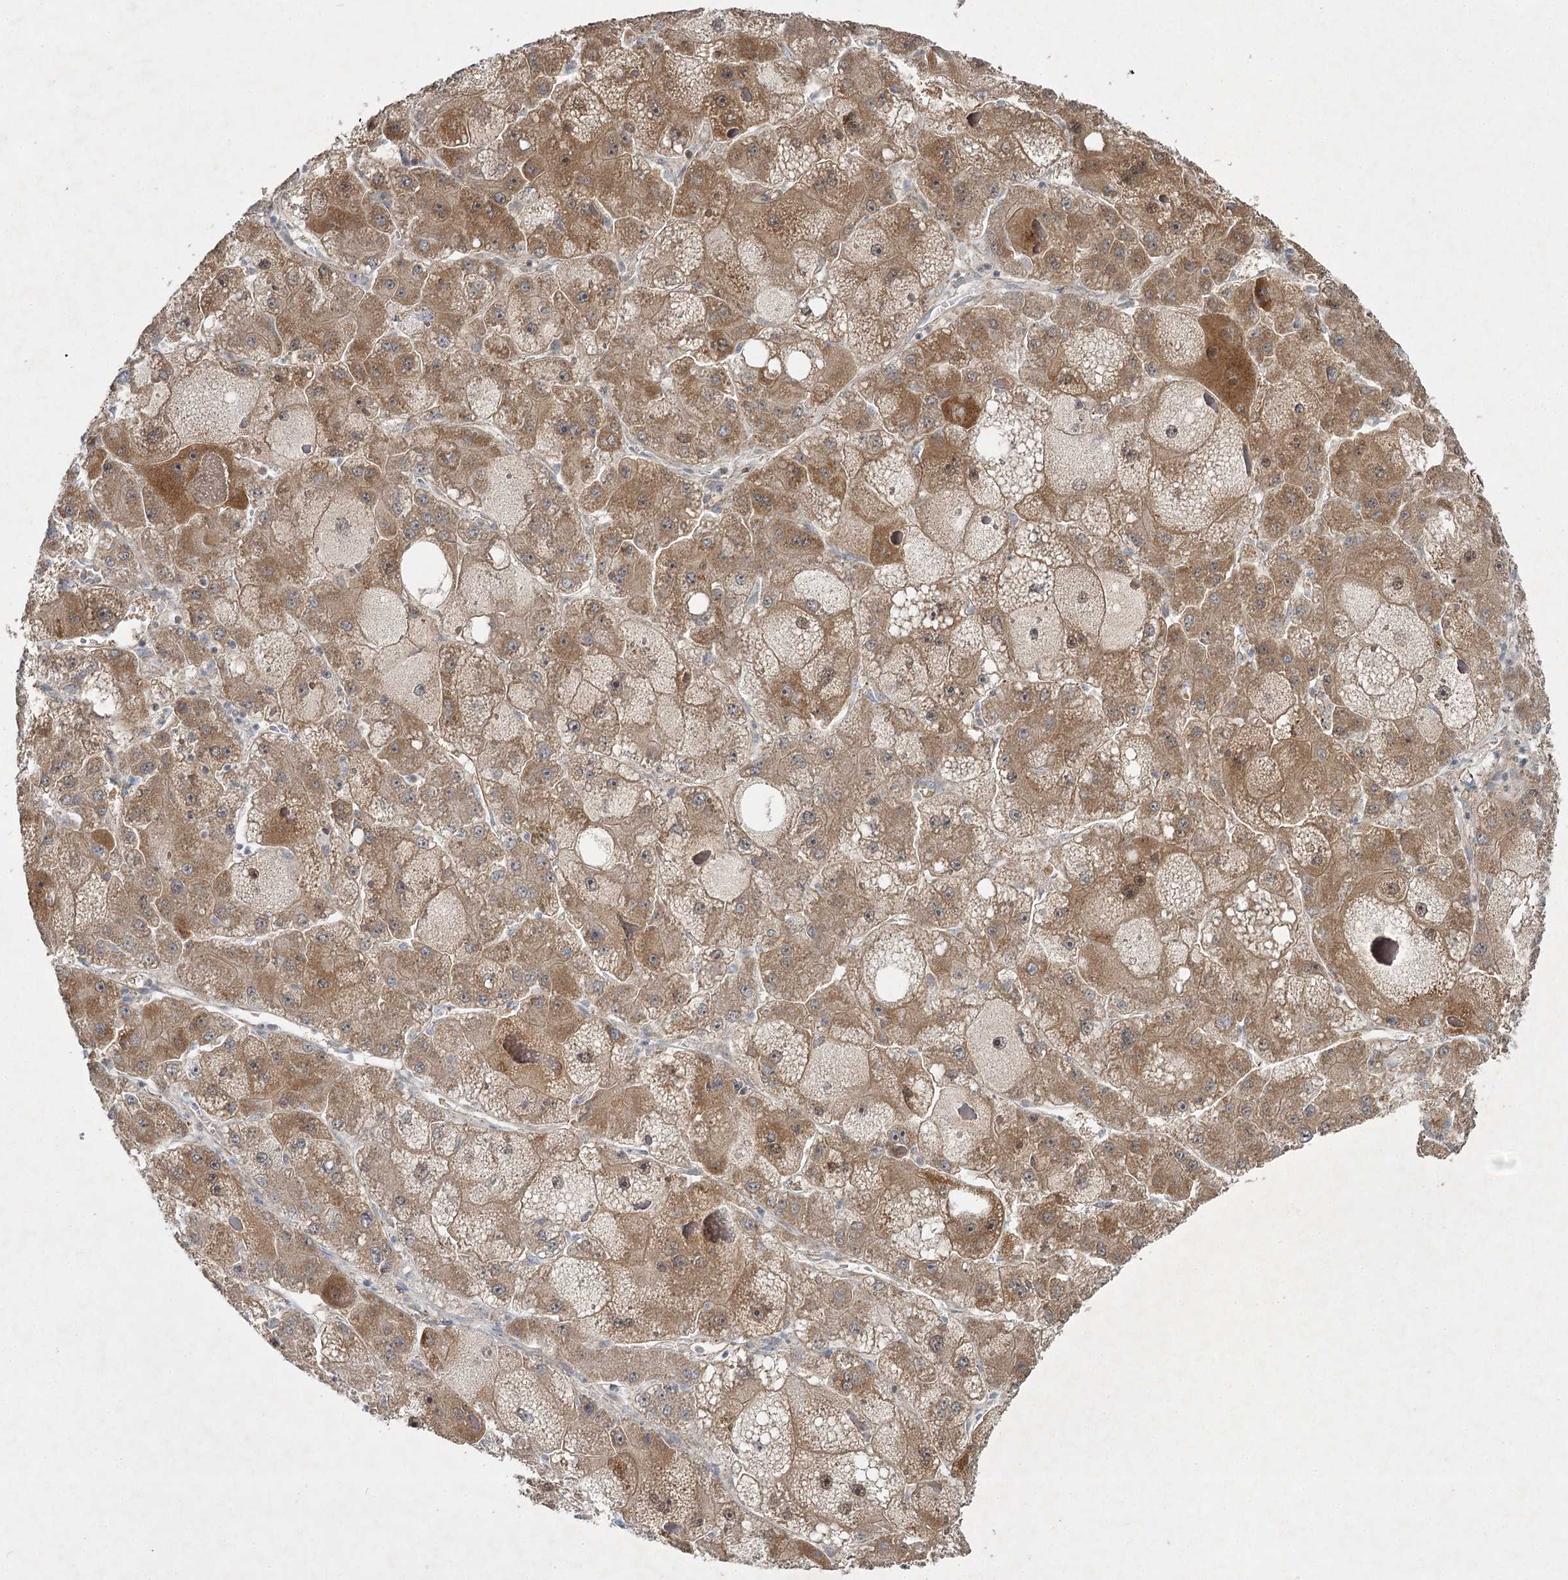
{"staining": {"intensity": "moderate", "quantity": ">75%", "location": "cytoplasmic/membranous"}, "tissue": "liver cancer", "cell_type": "Tumor cells", "image_type": "cancer", "snomed": [{"axis": "morphology", "description": "Carcinoma, Hepatocellular, NOS"}, {"axis": "topography", "description": "Liver"}], "caption": "Tumor cells reveal moderate cytoplasmic/membranous staining in approximately >75% of cells in hepatocellular carcinoma (liver). (IHC, brightfield microscopy, high magnification).", "gene": "KIAA0825", "patient": {"sex": "female", "age": 73}}